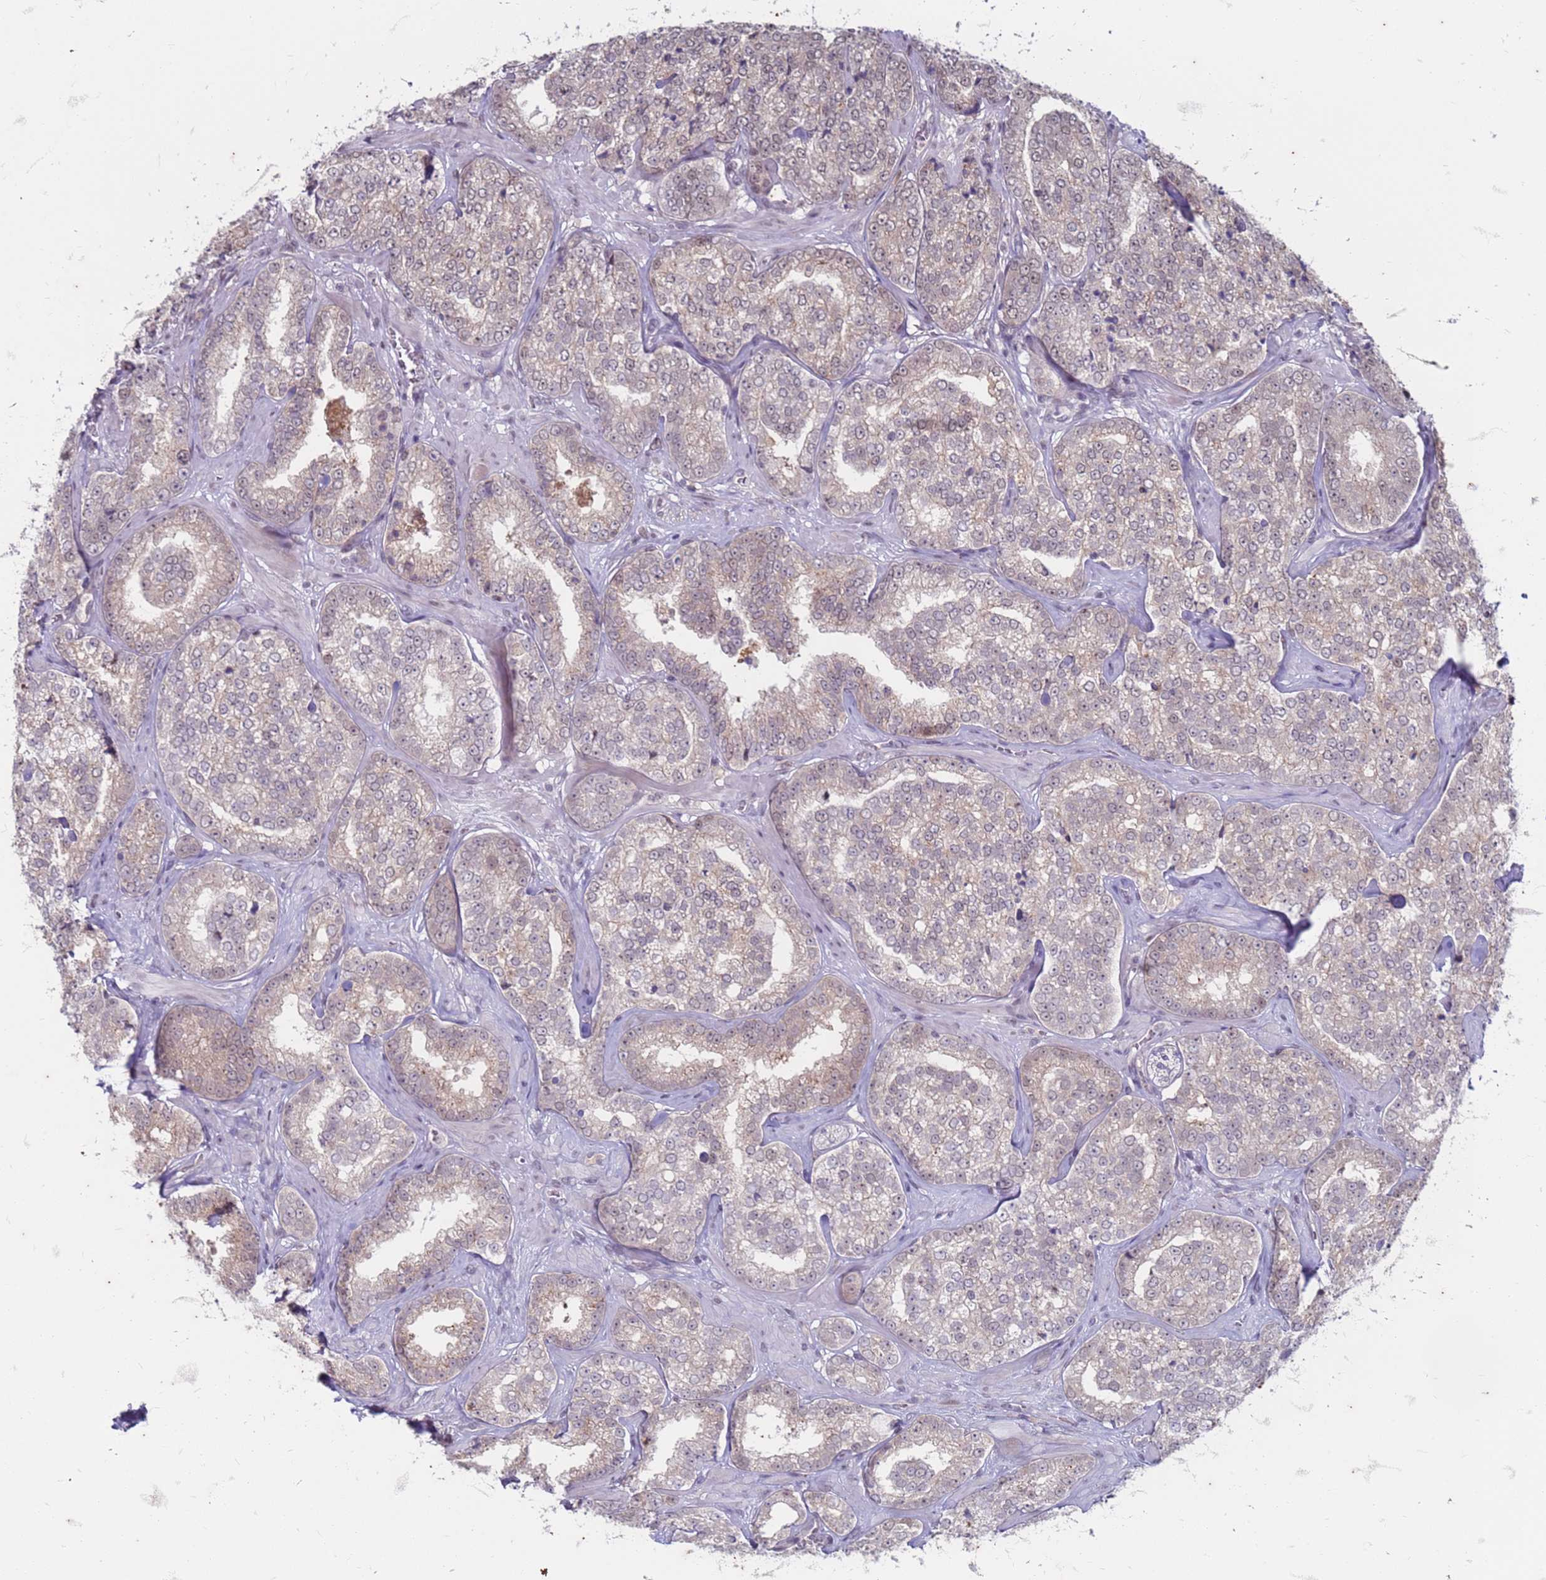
{"staining": {"intensity": "negative", "quantity": "none", "location": "none"}, "tissue": "prostate cancer", "cell_type": "Tumor cells", "image_type": "cancer", "snomed": [{"axis": "morphology", "description": "Normal tissue, NOS"}, {"axis": "morphology", "description": "Adenocarcinoma, High grade"}, {"axis": "topography", "description": "Prostate"}], "caption": "Human prostate cancer (adenocarcinoma (high-grade)) stained for a protein using IHC exhibits no expression in tumor cells.", "gene": "TRMT6", "patient": {"sex": "male", "age": 83}}